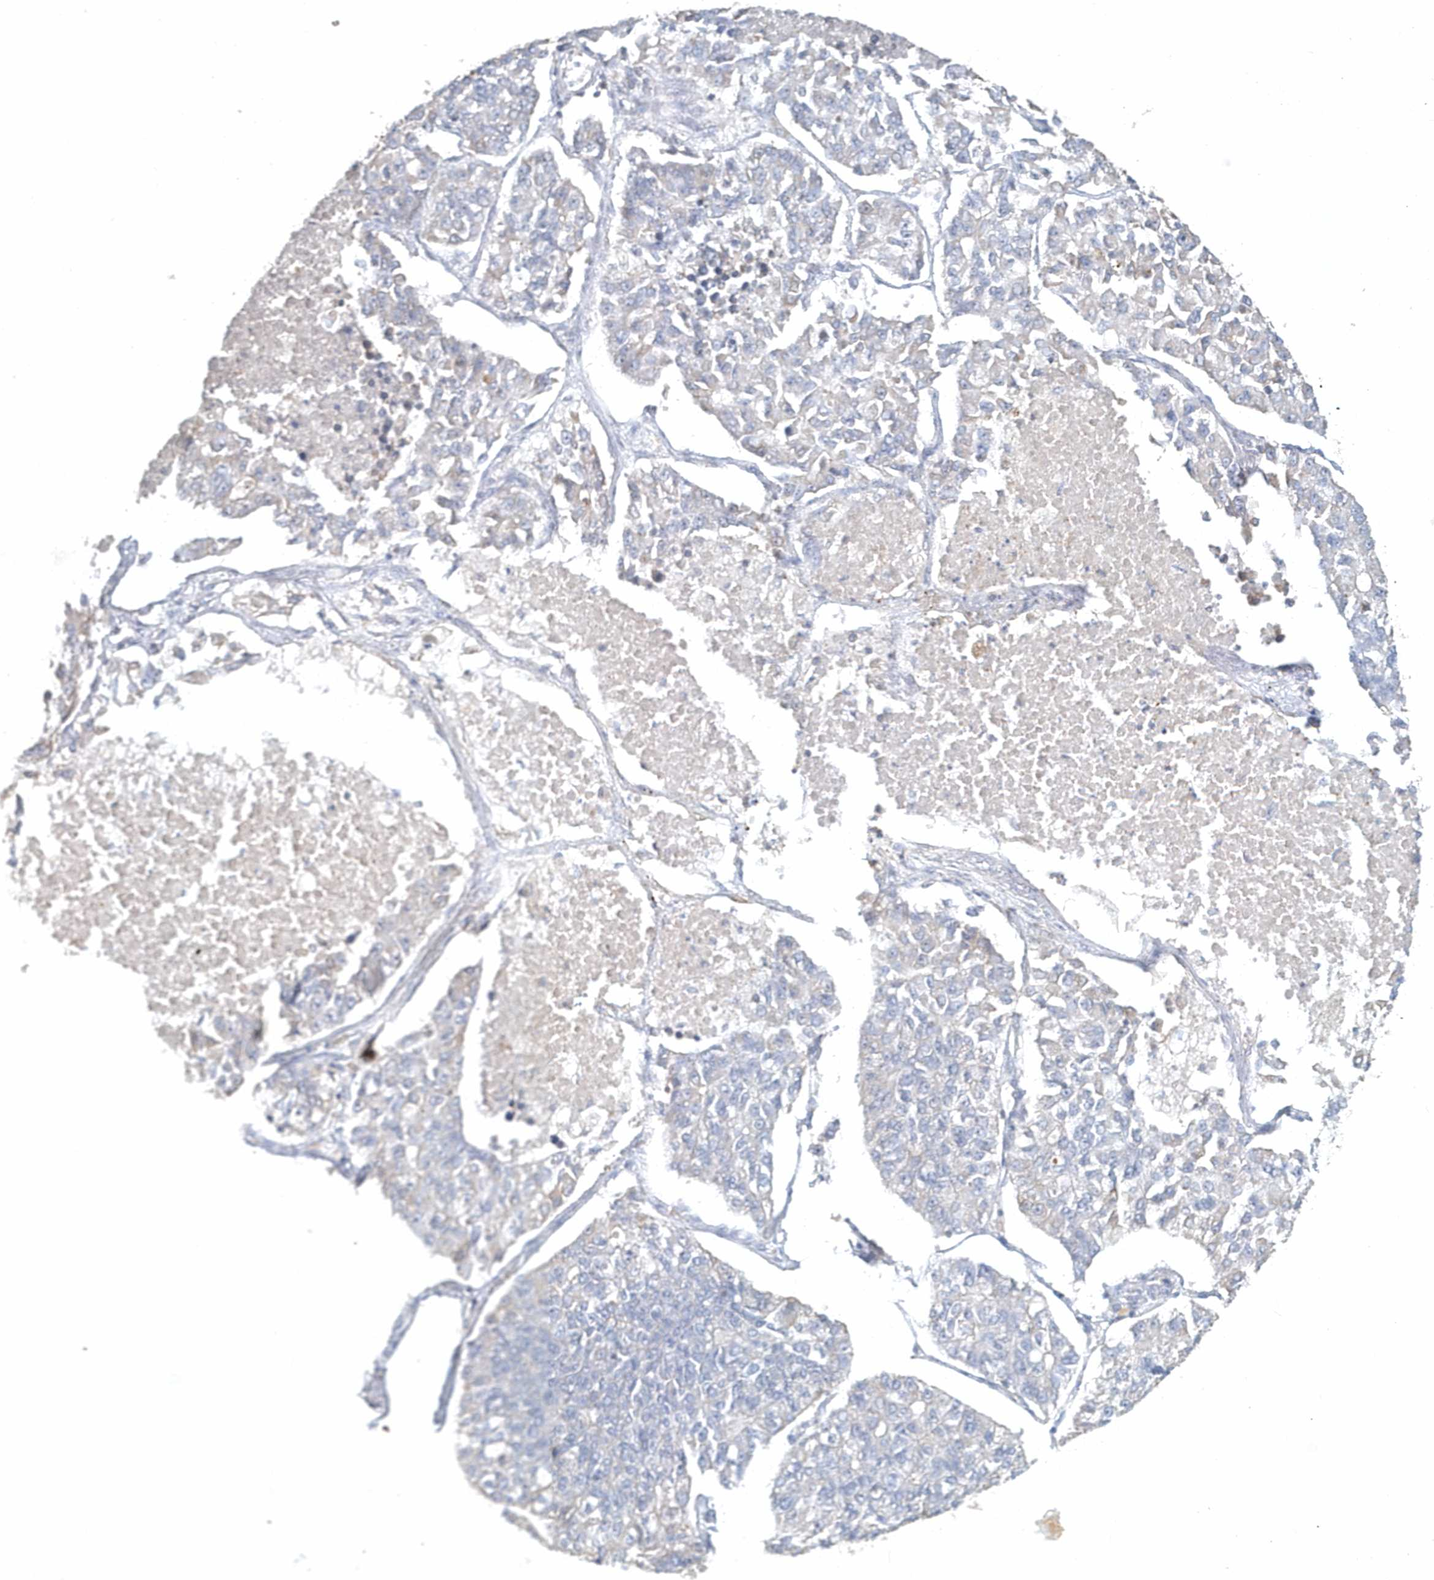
{"staining": {"intensity": "negative", "quantity": "none", "location": "none"}, "tissue": "lung cancer", "cell_type": "Tumor cells", "image_type": "cancer", "snomed": [{"axis": "morphology", "description": "Adenocarcinoma, NOS"}, {"axis": "topography", "description": "Lung"}], "caption": "A high-resolution histopathology image shows immunohistochemistry staining of lung adenocarcinoma, which shows no significant positivity in tumor cells.", "gene": "MMRN1", "patient": {"sex": "male", "age": 49}}